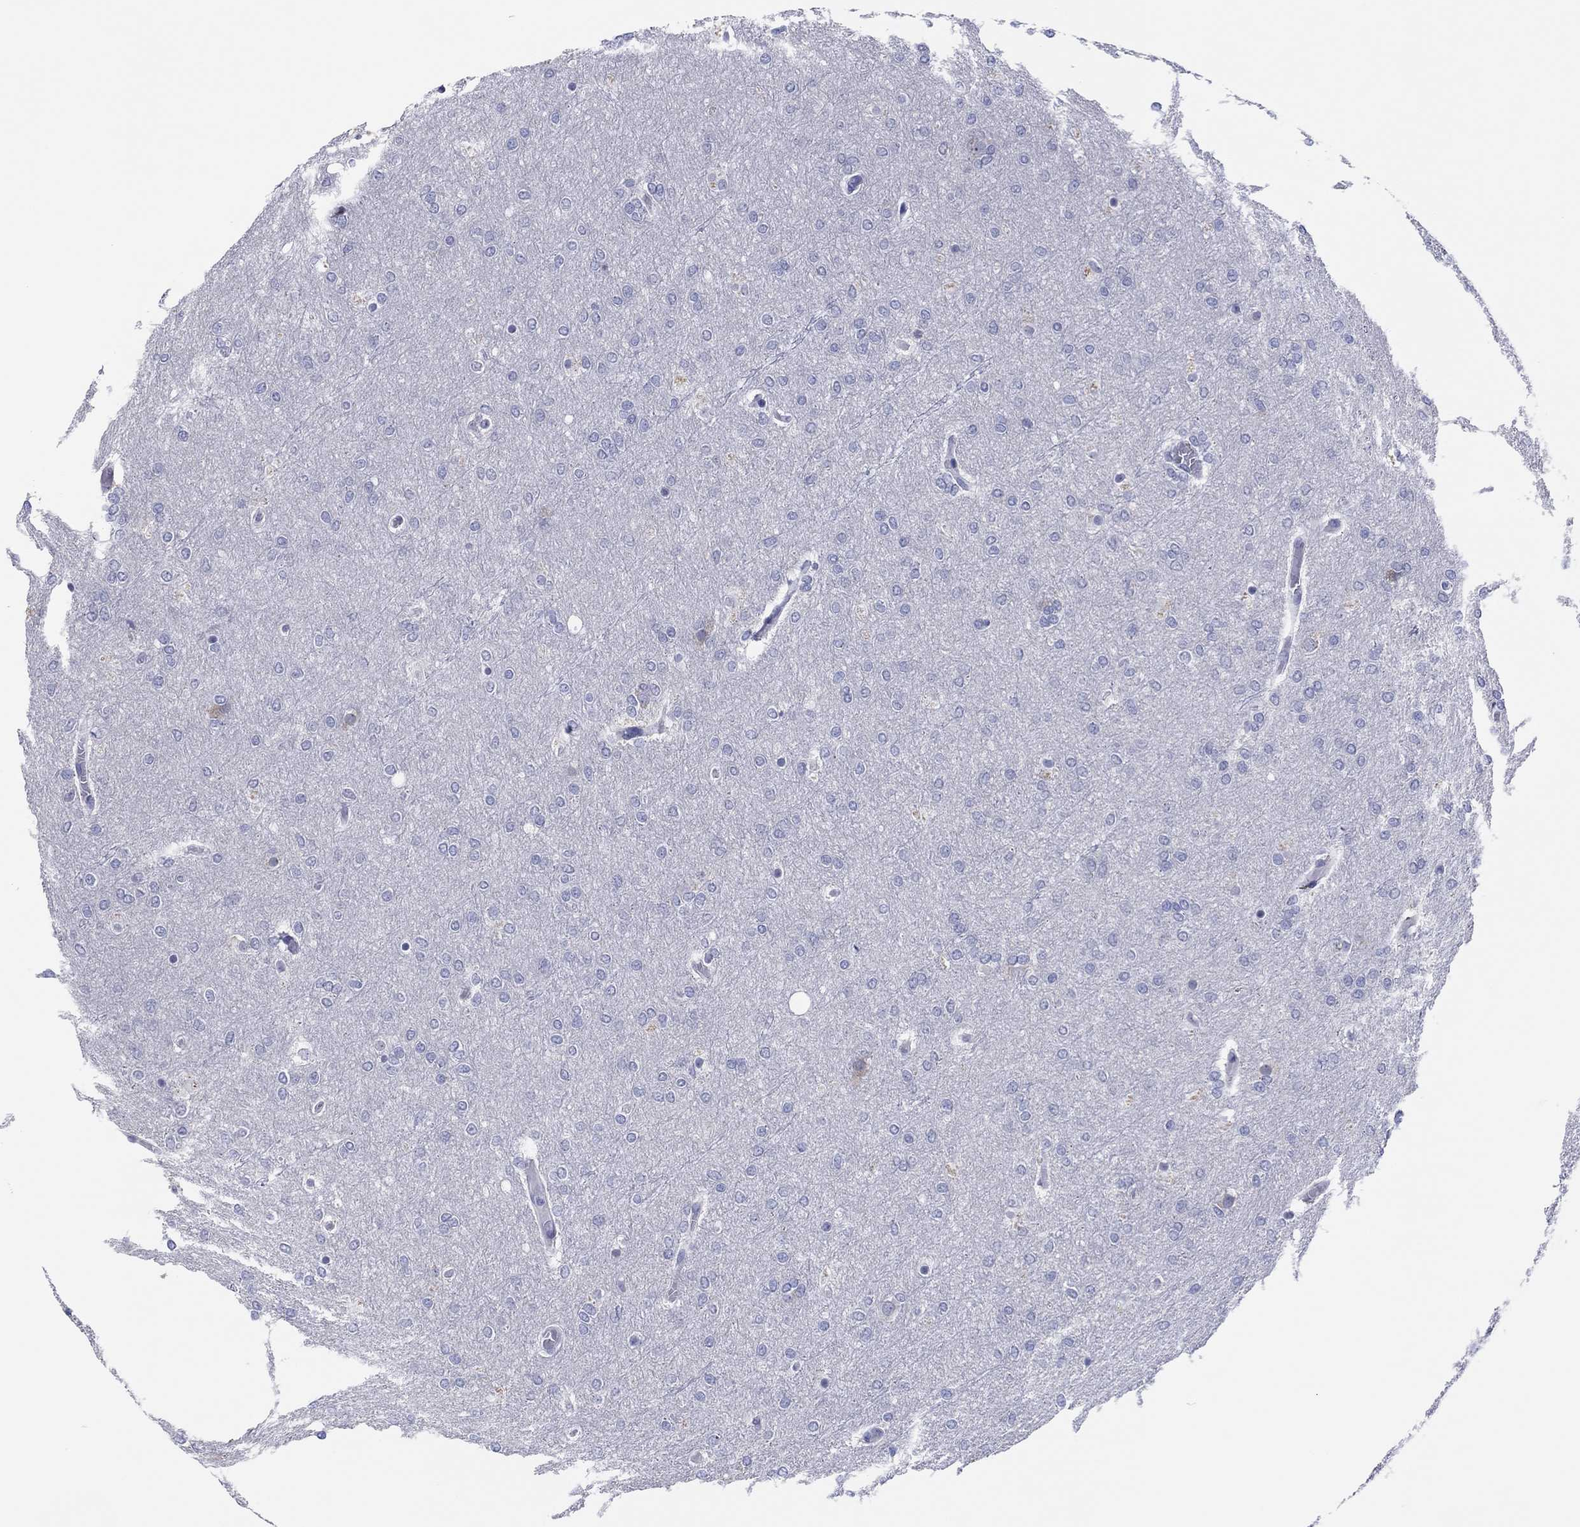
{"staining": {"intensity": "negative", "quantity": "none", "location": "none"}, "tissue": "glioma", "cell_type": "Tumor cells", "image_type": "cancer", "snomed": [{"axis": "morphology", "description": "Glioma, malignant, High grade"}, {"axis": "topography", "description": "Brain"}], "caption": "This micrograph is of malignant glioma (high-grade) stained with immunohistochemistry (IHC) to label a protein in brown with the nuclei are counter-stained blue. There is no expression in tumor cells.", "gene": "ERICH3", "patient": {"sex": "female", "age": 61}}